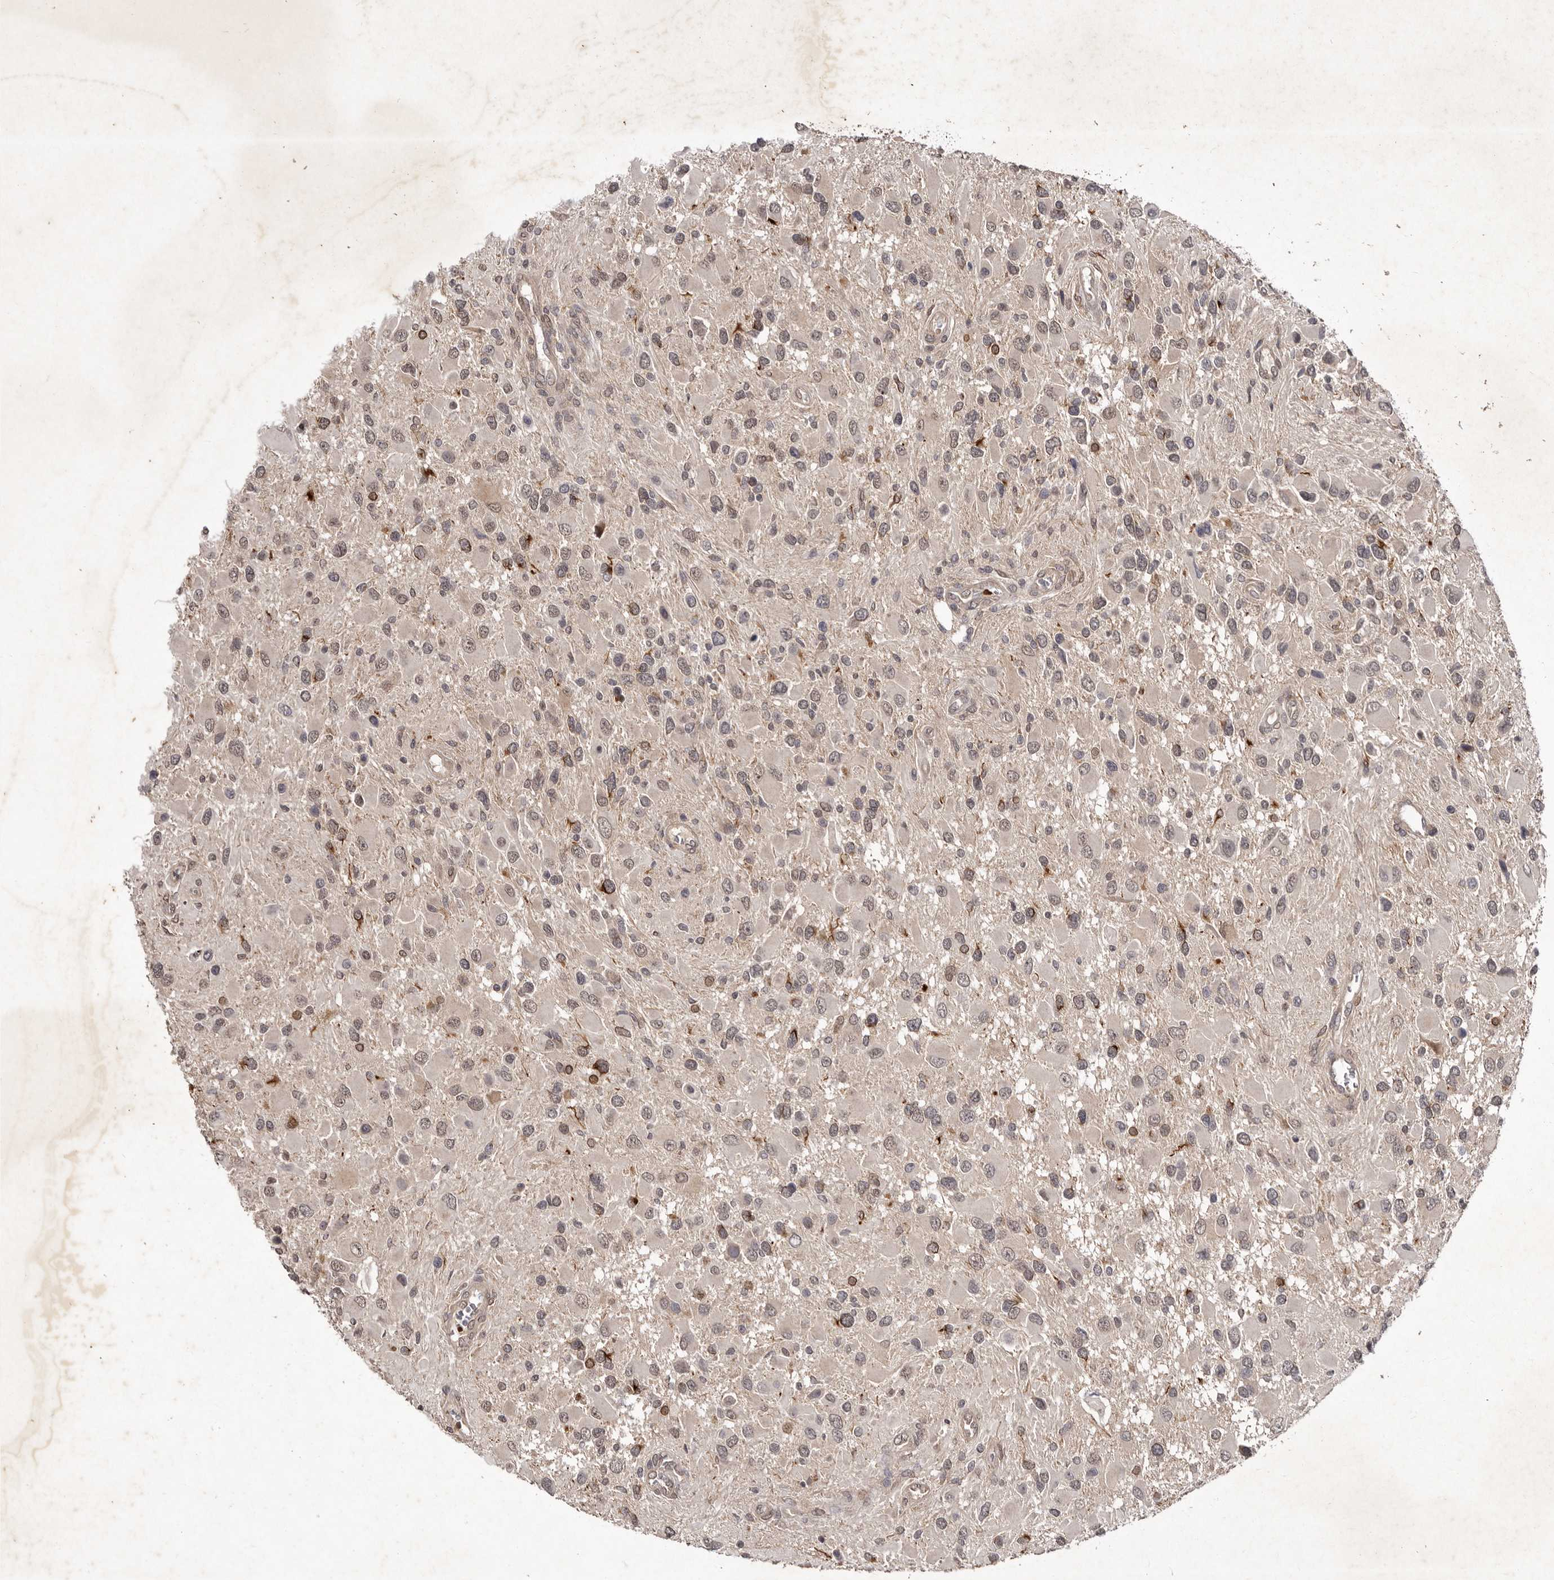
{"staining": {"intensity": "moderate", "quantity": "<25%", "location": "cytoplasmic/membranous"}, "tissue": "glioma", "cell_type": "Tumor cells", "image_type": "cancer", "snomed": [{"axis": "morphology", "description": "Glioma, malignant, High grade"}, {"axis": "topography", "description": "Brain"}], "caption": "Glioma stained with a protein marker exhibits moderate staining in tumor cells.", "gene": "ABL1", "patient": {"sex": "male", "age": 53}}